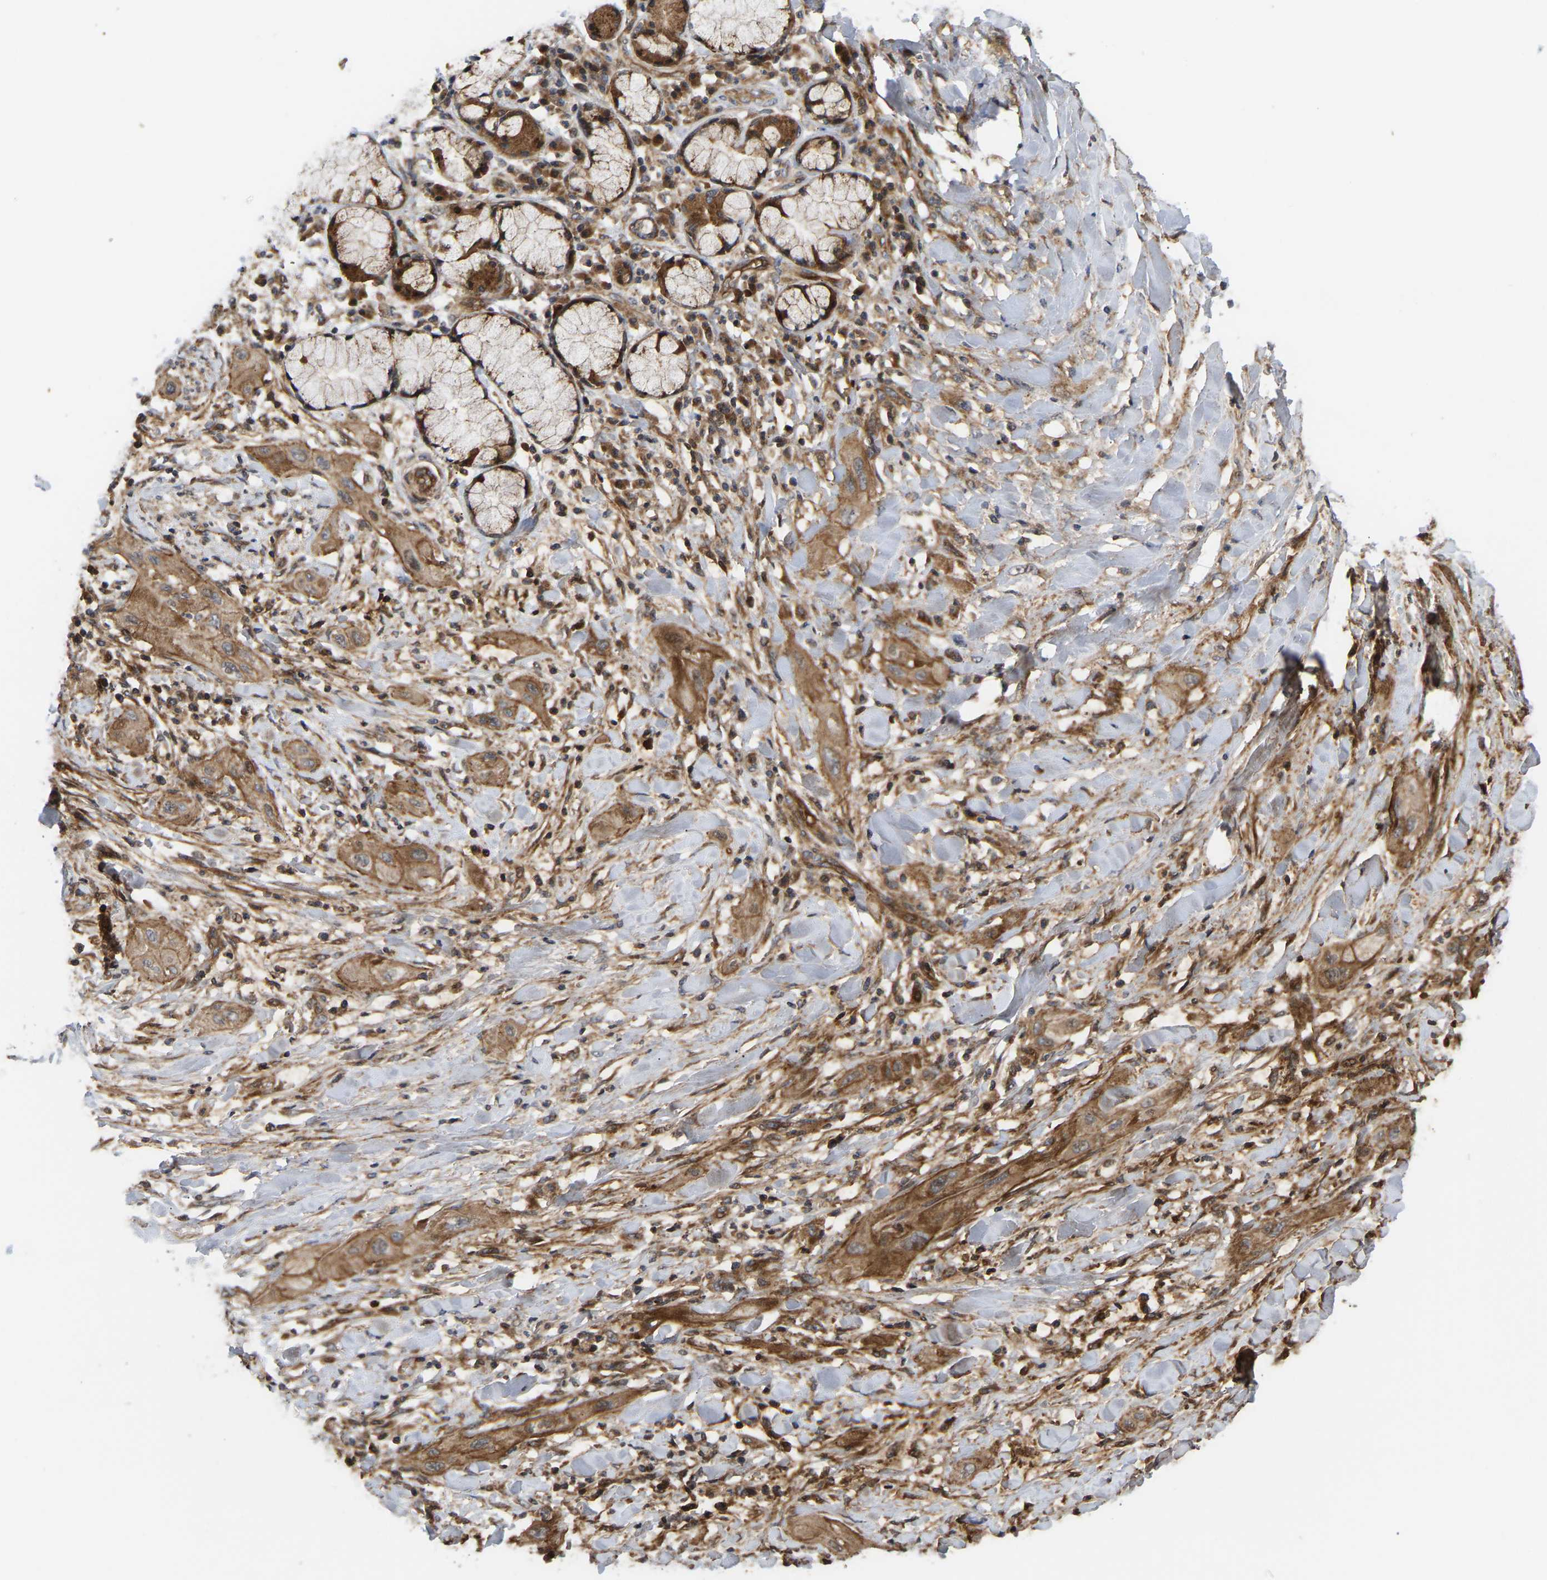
{"staining": {"intensity": "moderate", "quantity": ">75%", "location": "cytoplasmic/membranous"}, "tissue": "lung cancer", "cell_type": "Tumor cells", "image_type": "cancer", "snomed": [{"axis": "morphology", "description": "Squamous cell carcinoma, NOS"}, {"axis": "topography", "description": "Lung"}], "caption": "Immunohistochemical staining of lung cancer (squamous cell carcinoma) demonstrates medium levels of moderate cytoplasmic/membranous positivity in about >75% of tumor cells.", "gene": "STAU1", "patient": {"sex": "female", "age": 47}}